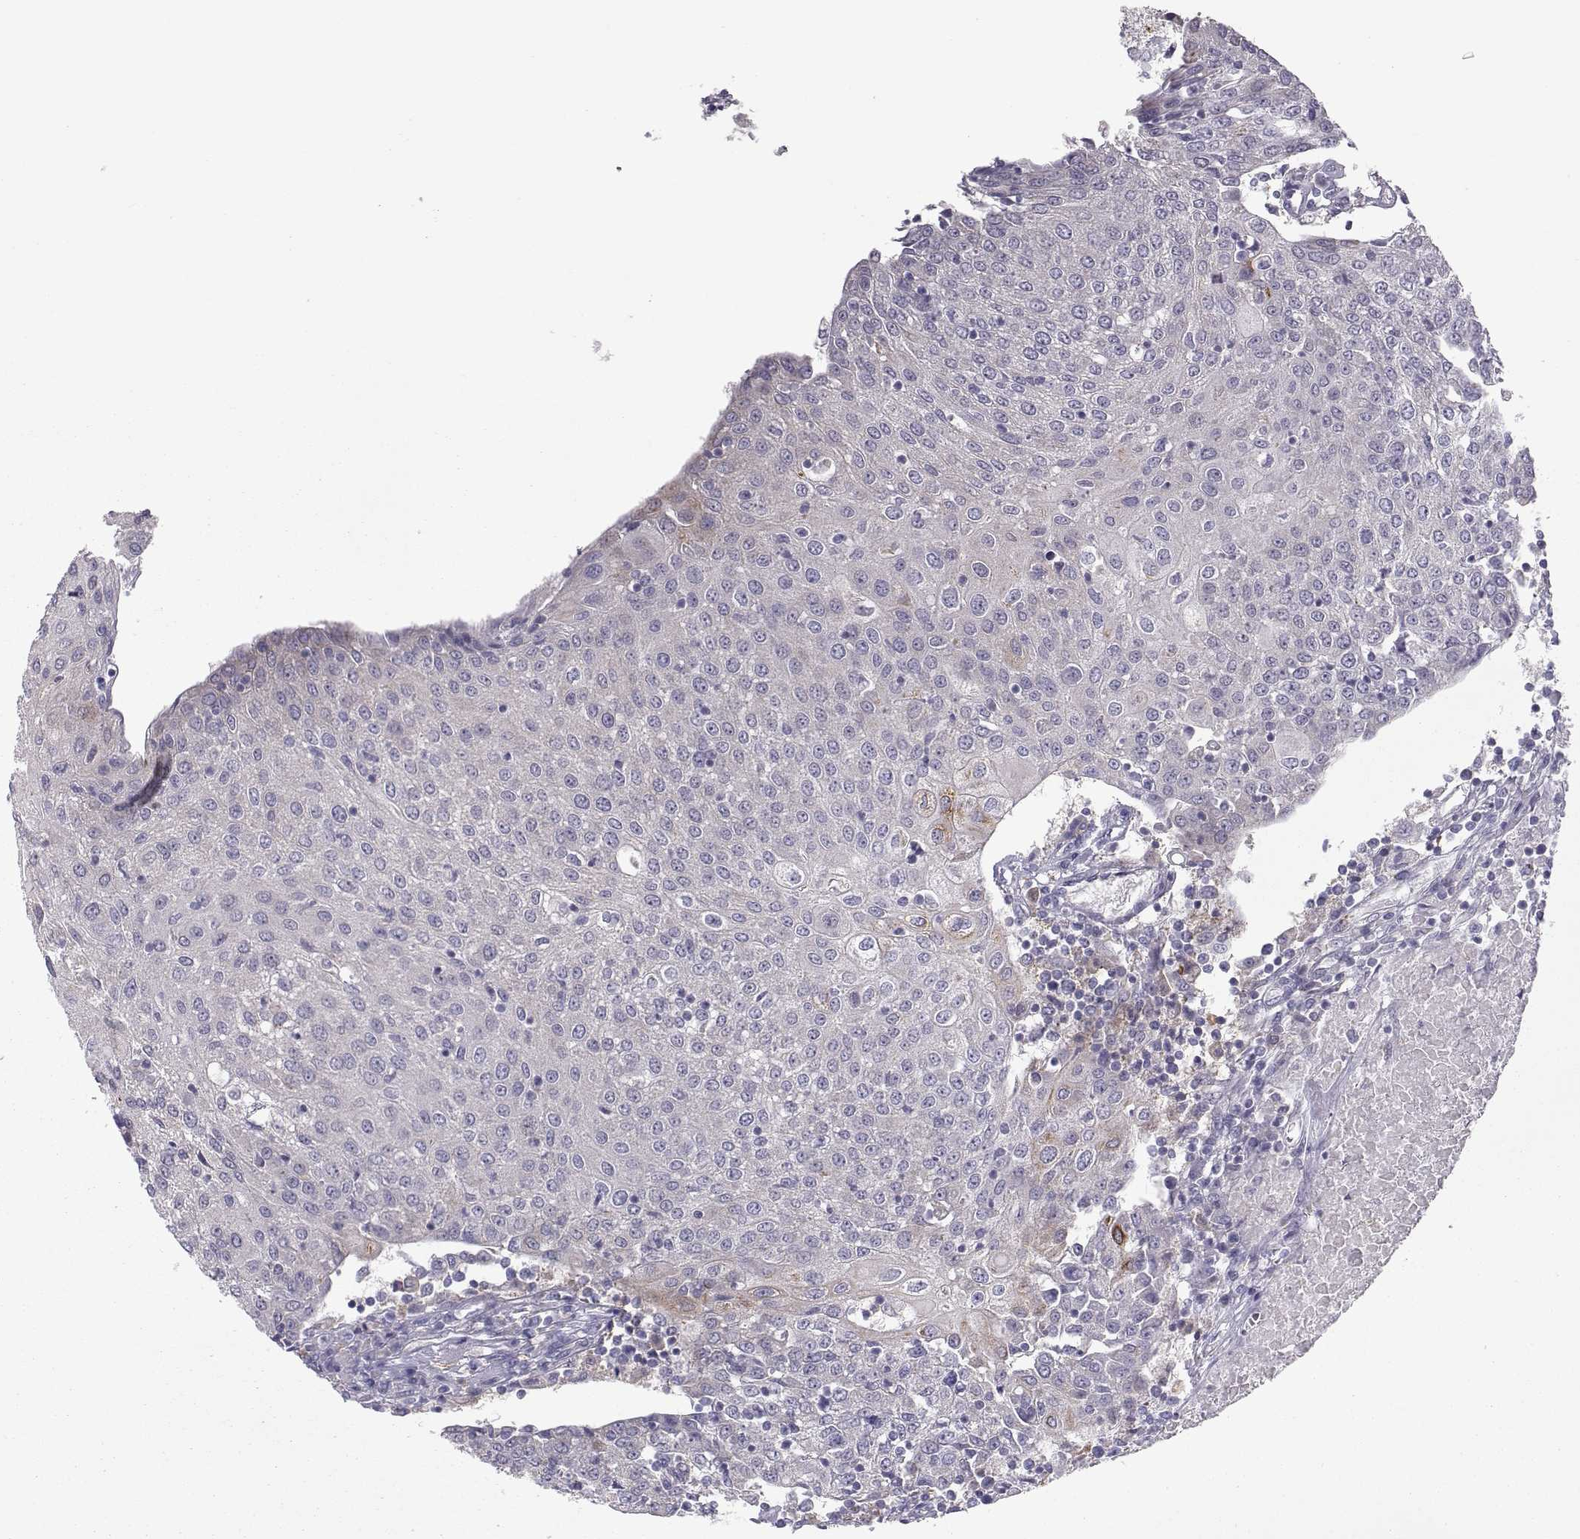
{"staining": {"intensity": "negative", "quantity": "none", "location": "none"}, "tissue": "urothelial cancer", "cell_type": "Tumor cells", "image_type": "cancer", "snomed": [{"axis": "morphology", "description": "Urothelial carcinoma, High grade"}, {"axis": "topography", "description": "Urinary bladder"}], "caption": "An immunohistochemistry (IHC) micrograph of urothelial cancer is shown. There is no staining in tumor cells of urothelial cancer.", "gene": "NPVF", "patient": {"sex": "female", "age": 85}}